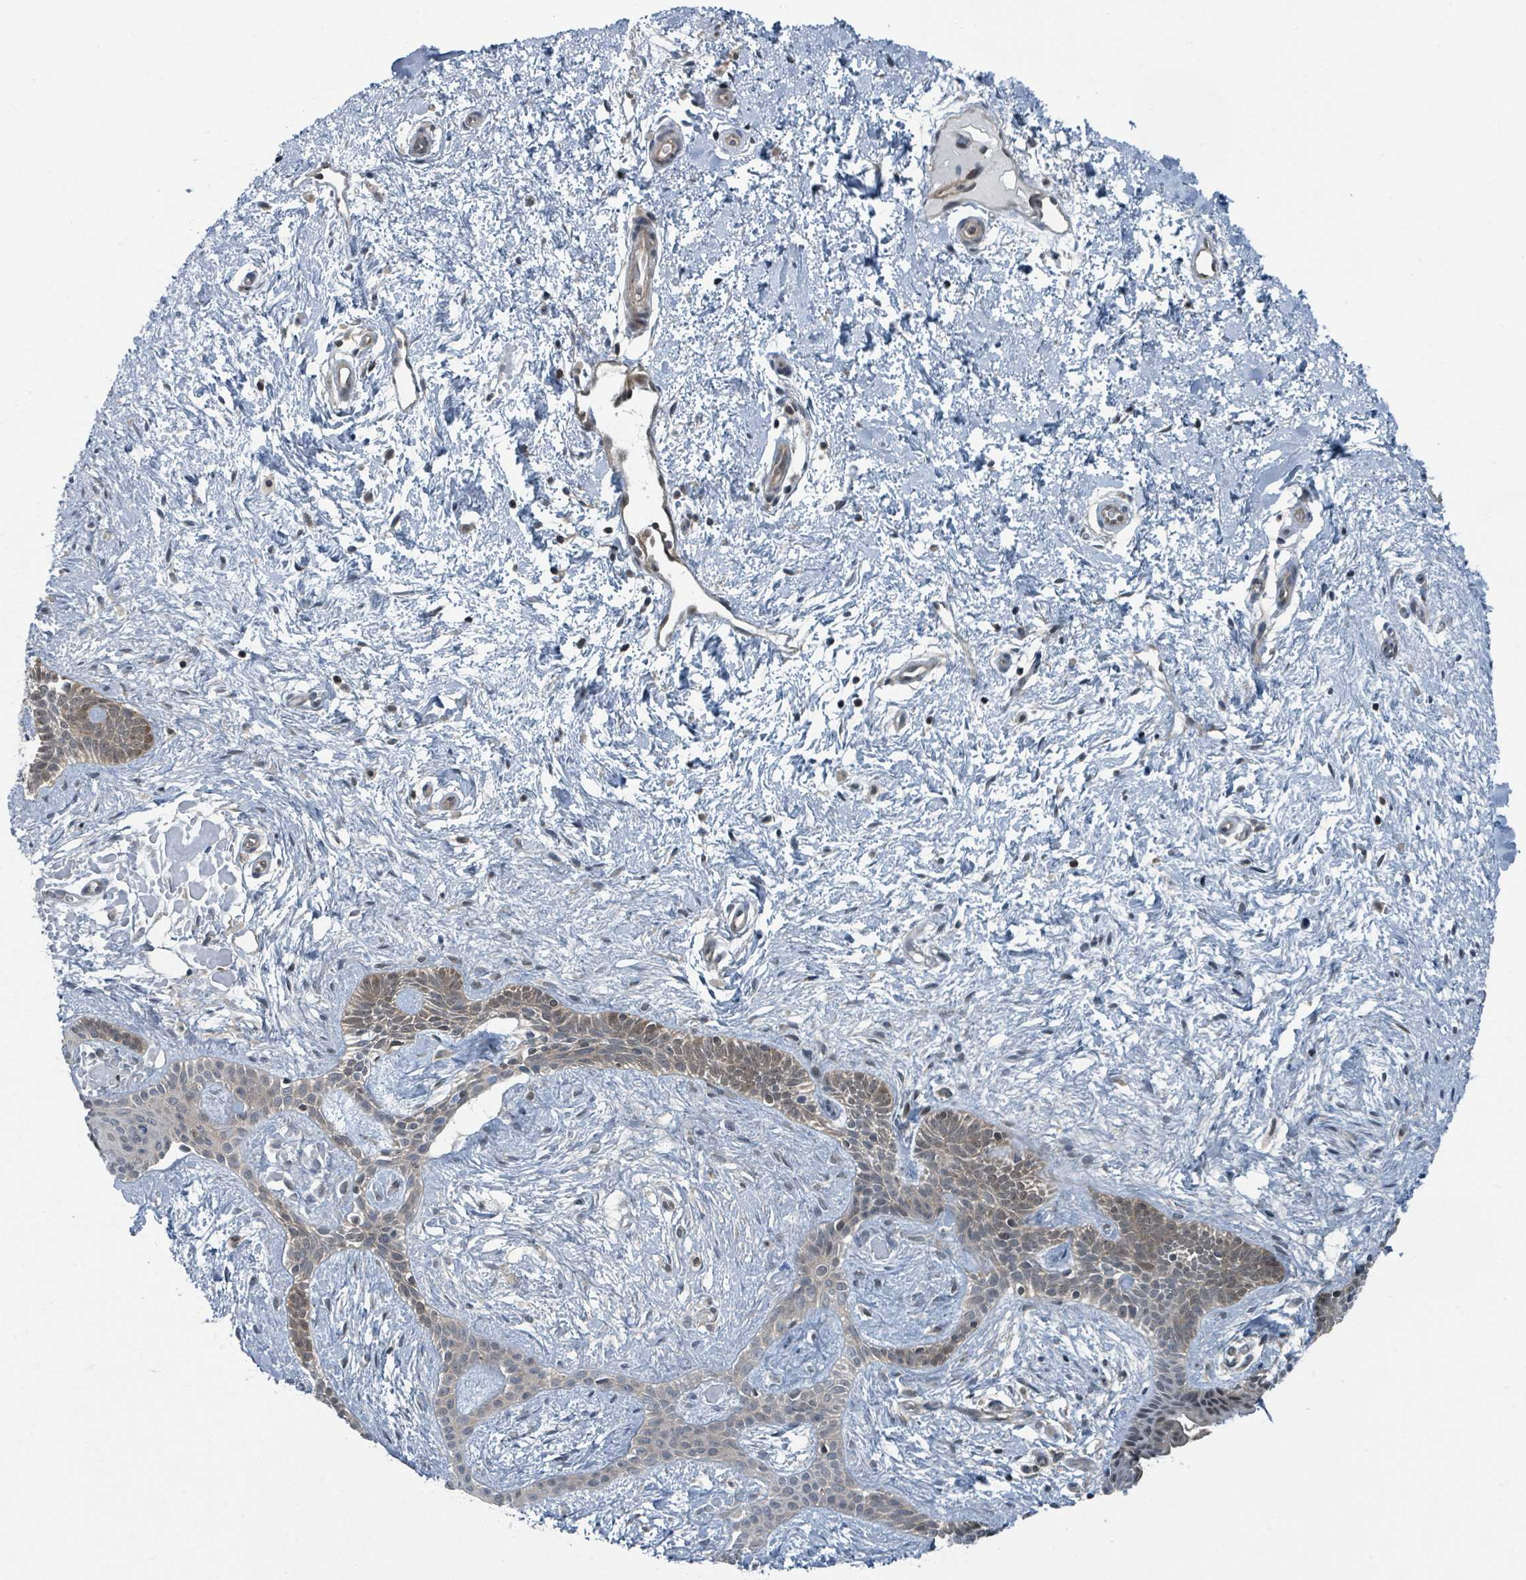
{"staining": {"intensity": "weak", "quantity": "25%-75%", "location": "cytoplasmic/membranous,nuclear"}, "tissue": "skin cancer", "cell_type": "Tumor cells", "image_type": "cancer", "snomed": [{"axis": "morphology", "description": "Basal cell carcinoma"}, {"axis": "topography", "description": "Skin"}], "caption": "Human skin cancer stained with a protein marker displays weak staining in tumor cells.", "gene": "GOLGA7", "patient": {"sex": "male", "age": 78}}